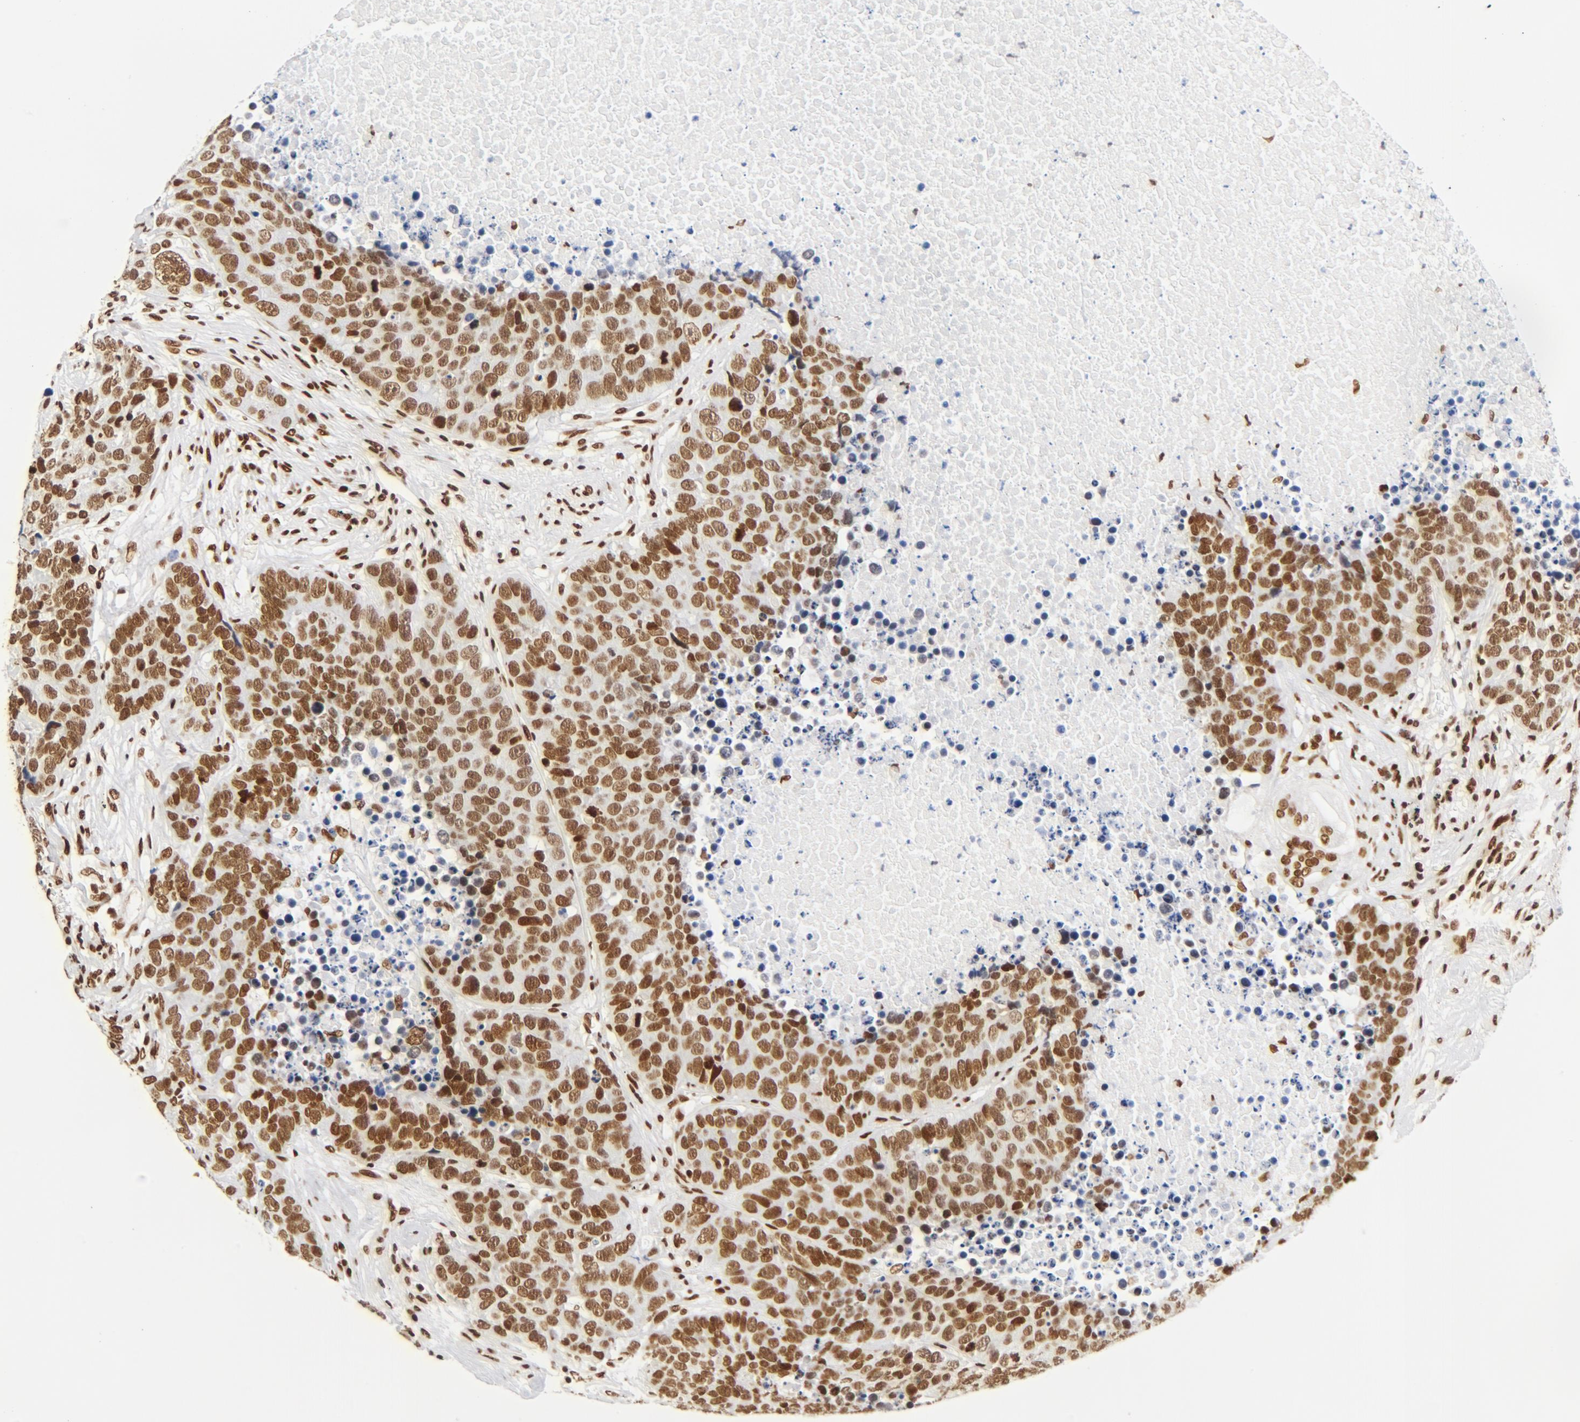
{"staining": {"intensity": "moderate", "quantity": ">75%", "location": "nuclear"}, "tissue": "carcinoid", "cell_type": "Tumor cells", "image_type": "cancer", "snomed": [{"axis": "morphology", "description": "Carcinoid, malignant, NOS"}, {"axis": "topography", "description": "Lung"}], "caption": "Immunohistochemical staining of carcinoid shows medium levels of moderate nuclear positivity in approximately >75% of tumor cells. (DAB IHC with brightfield microscopy, high magnification).", "gene": "CTBP1", "patient": {"sex": "male", "age": 60}}